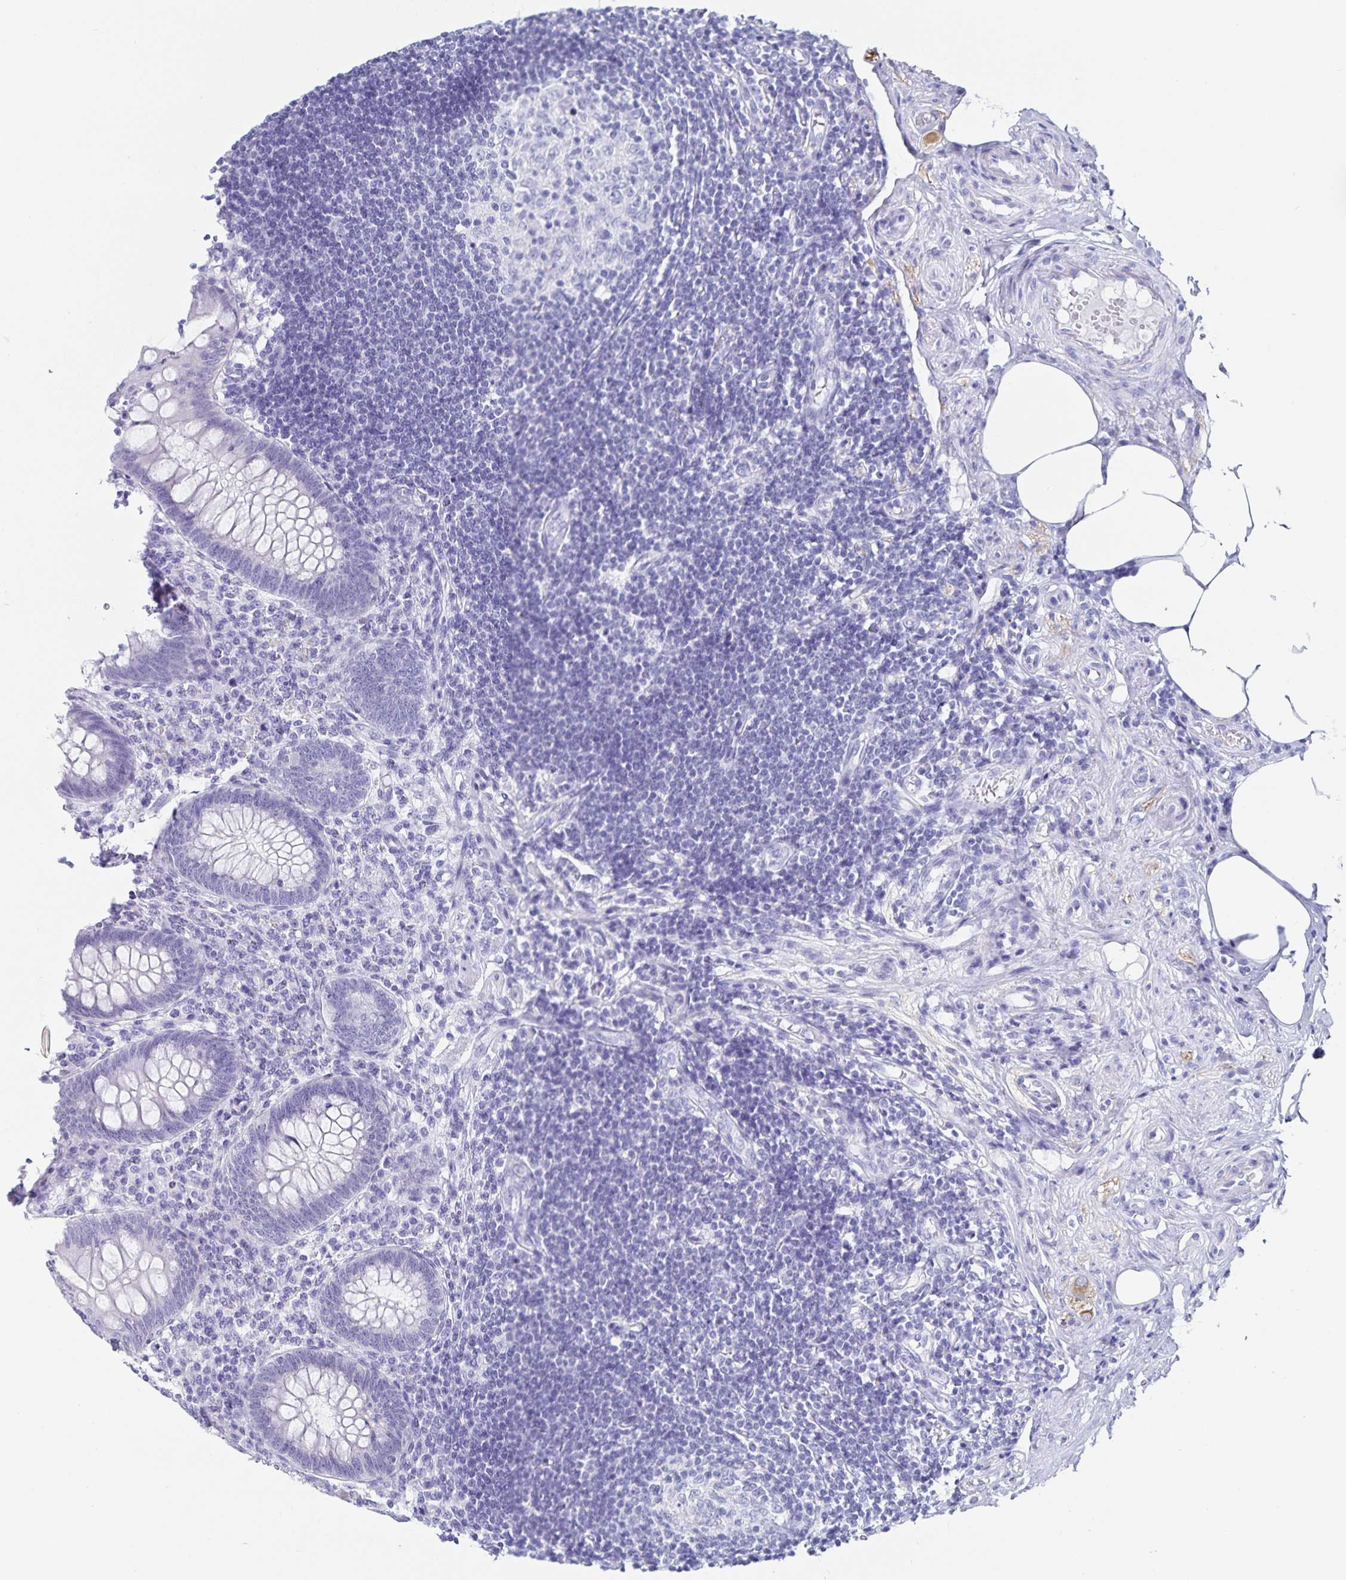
{"staining": {"intensity": "negative", "quantity": "none", "location": "none"}, "tissue": "appendix", "cell_type": "Glandular cells", "image_type": "normal", "snomed": [{"axis": "morphology", "description": "Normal tissue, NOS"}, {"axis": "topography", "description": "Appendix"}], "caption": "DAB immunohistochemical staining of unremarkable human appendix reveals no significant positivity in glandular cells. (DAB immunohistochemistry with hematoxylin counter stain).", "gene": "C19orf73", "patient": {"sex": "female", "age": 57}}